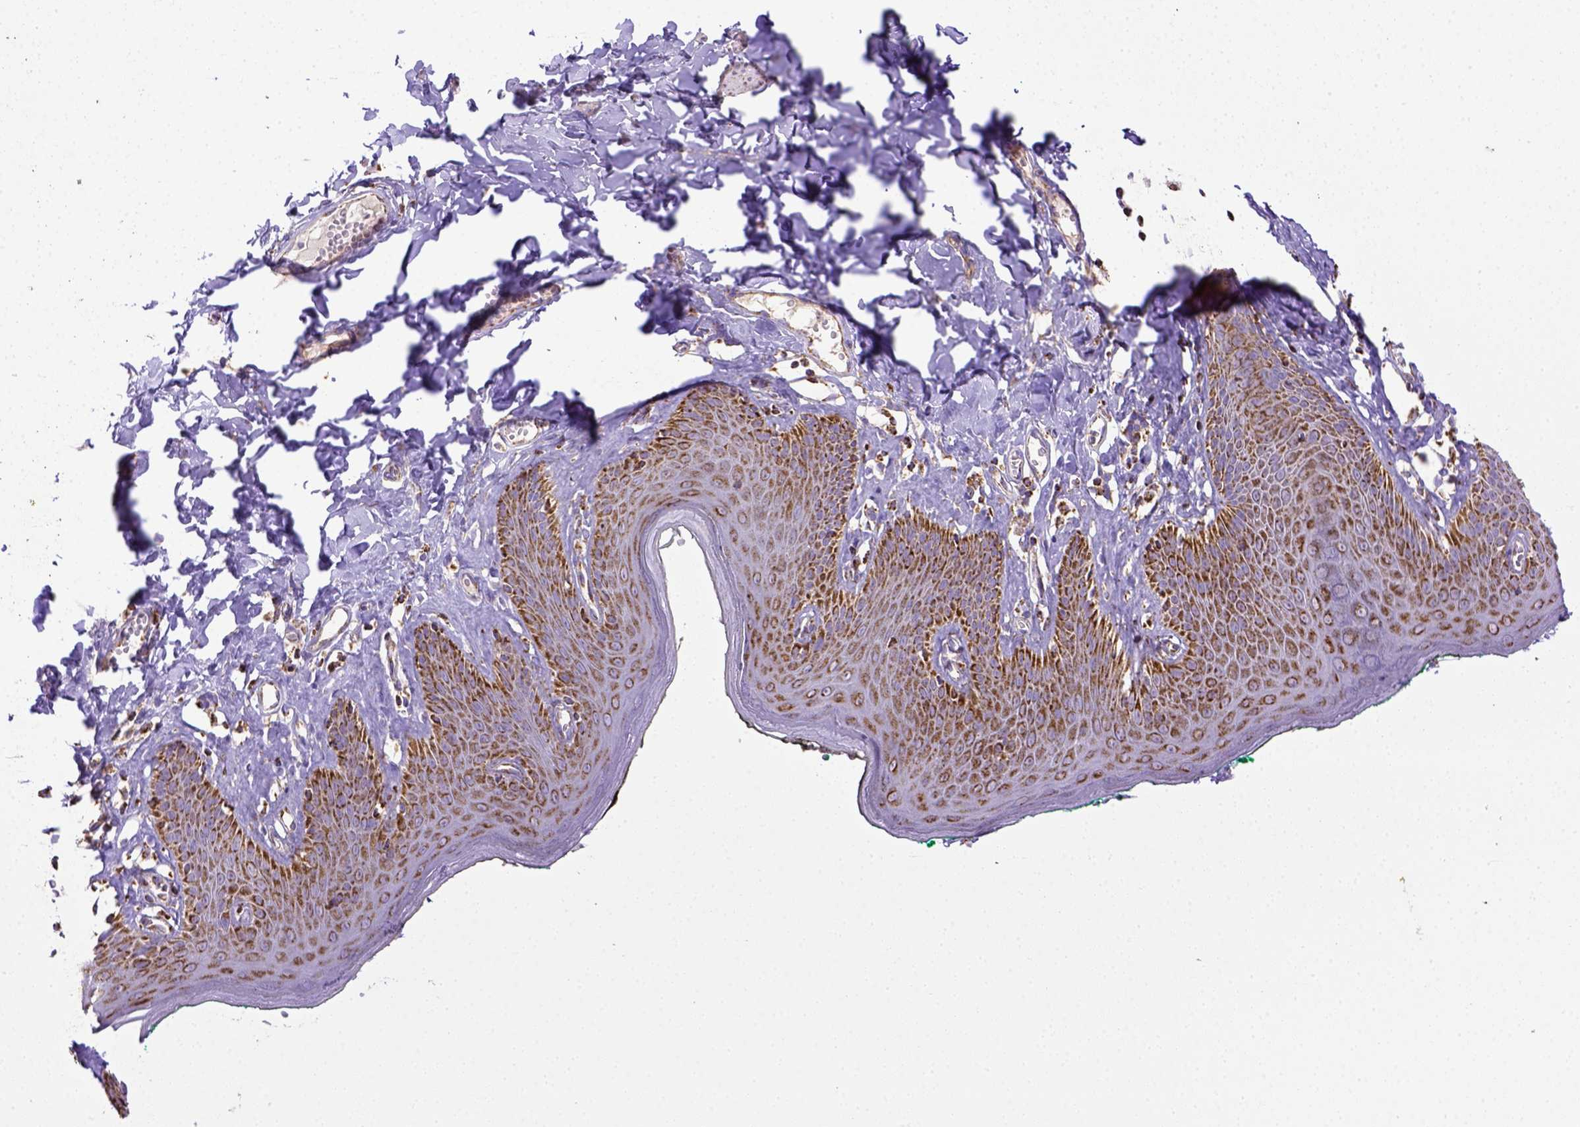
{"staining": {"intensity": "strong", "quantity": ">75%", "location": "cytoplasmic/membranous"}, "tissue": "skin", "cell_type": "Epidermal cells", "image_type": "normal", "snomed": [{"axis": "morphology", "description": "Normal tissue, NOS"}, {"axis": "topography", "description": "Vulva"}, {"axis": "topography", "description": "Peripheral nerve tissue"}], "caption": "Immunohistochemistry histopathology image of benign human skin stained for a protein (brown), which shows high levels of strong cytoplasmic/membranous positivity in approximately >75% of epidermal cells.", "gene": "MT", "patient": {"sex": "female", "age": 66}}